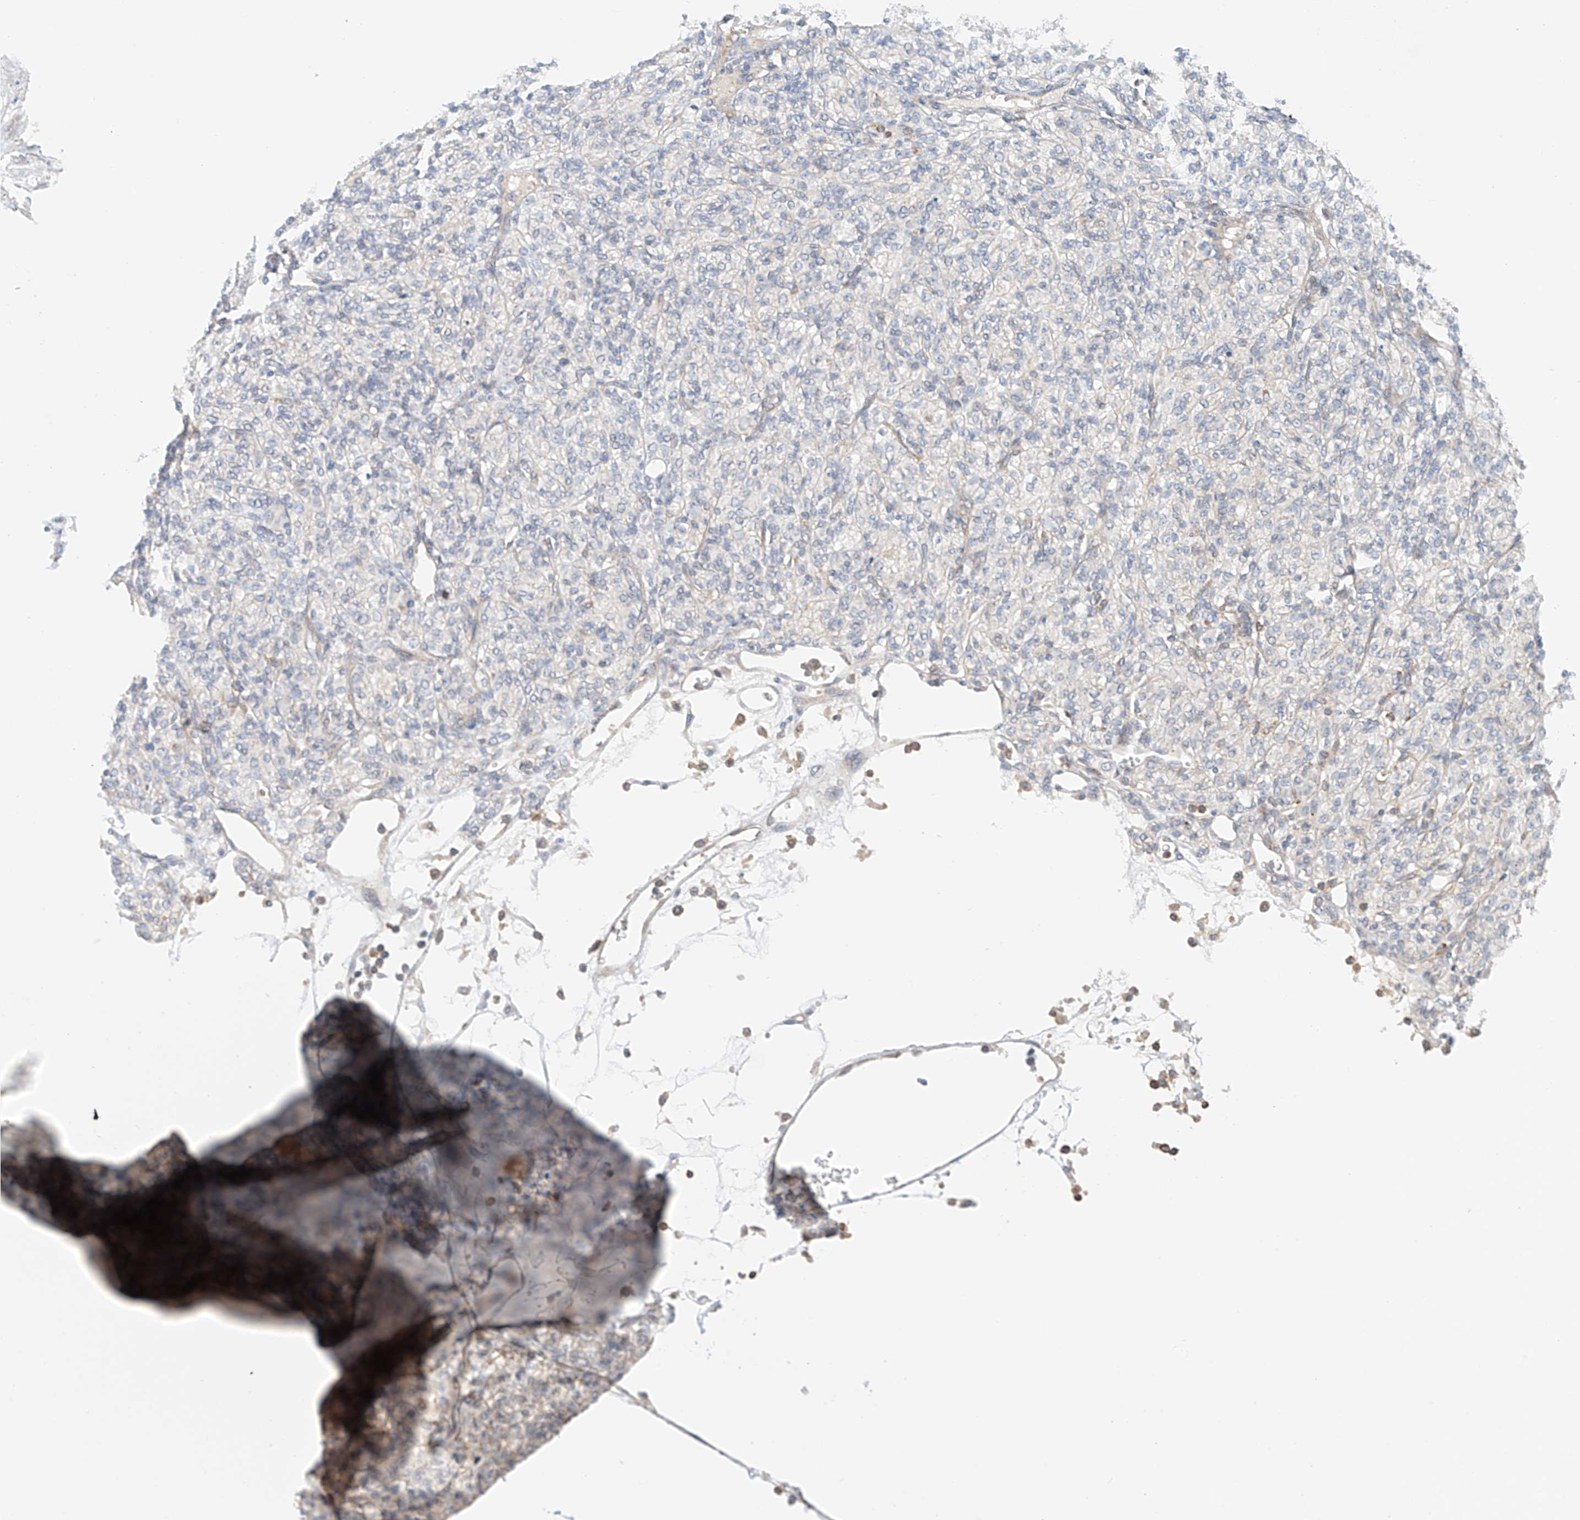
{"staining": {"intensity": "negative", "quantity": "none", "location": "none"}, "tissue": "renal cancer", "cell_type": "Tumor cells", "image_type": "cancer", "snomed": [{"axis": "morphology", "description": "Adenocarcinoma, NOS"}, {"axis": "topography", "description": "Kidney"}], "caption": "Human renal adenocarcinoma stained for a protein using IHC shows no expression in tumor cells.", "gene": "MFN2", "patient": {"sex": "male", "age": 77}}